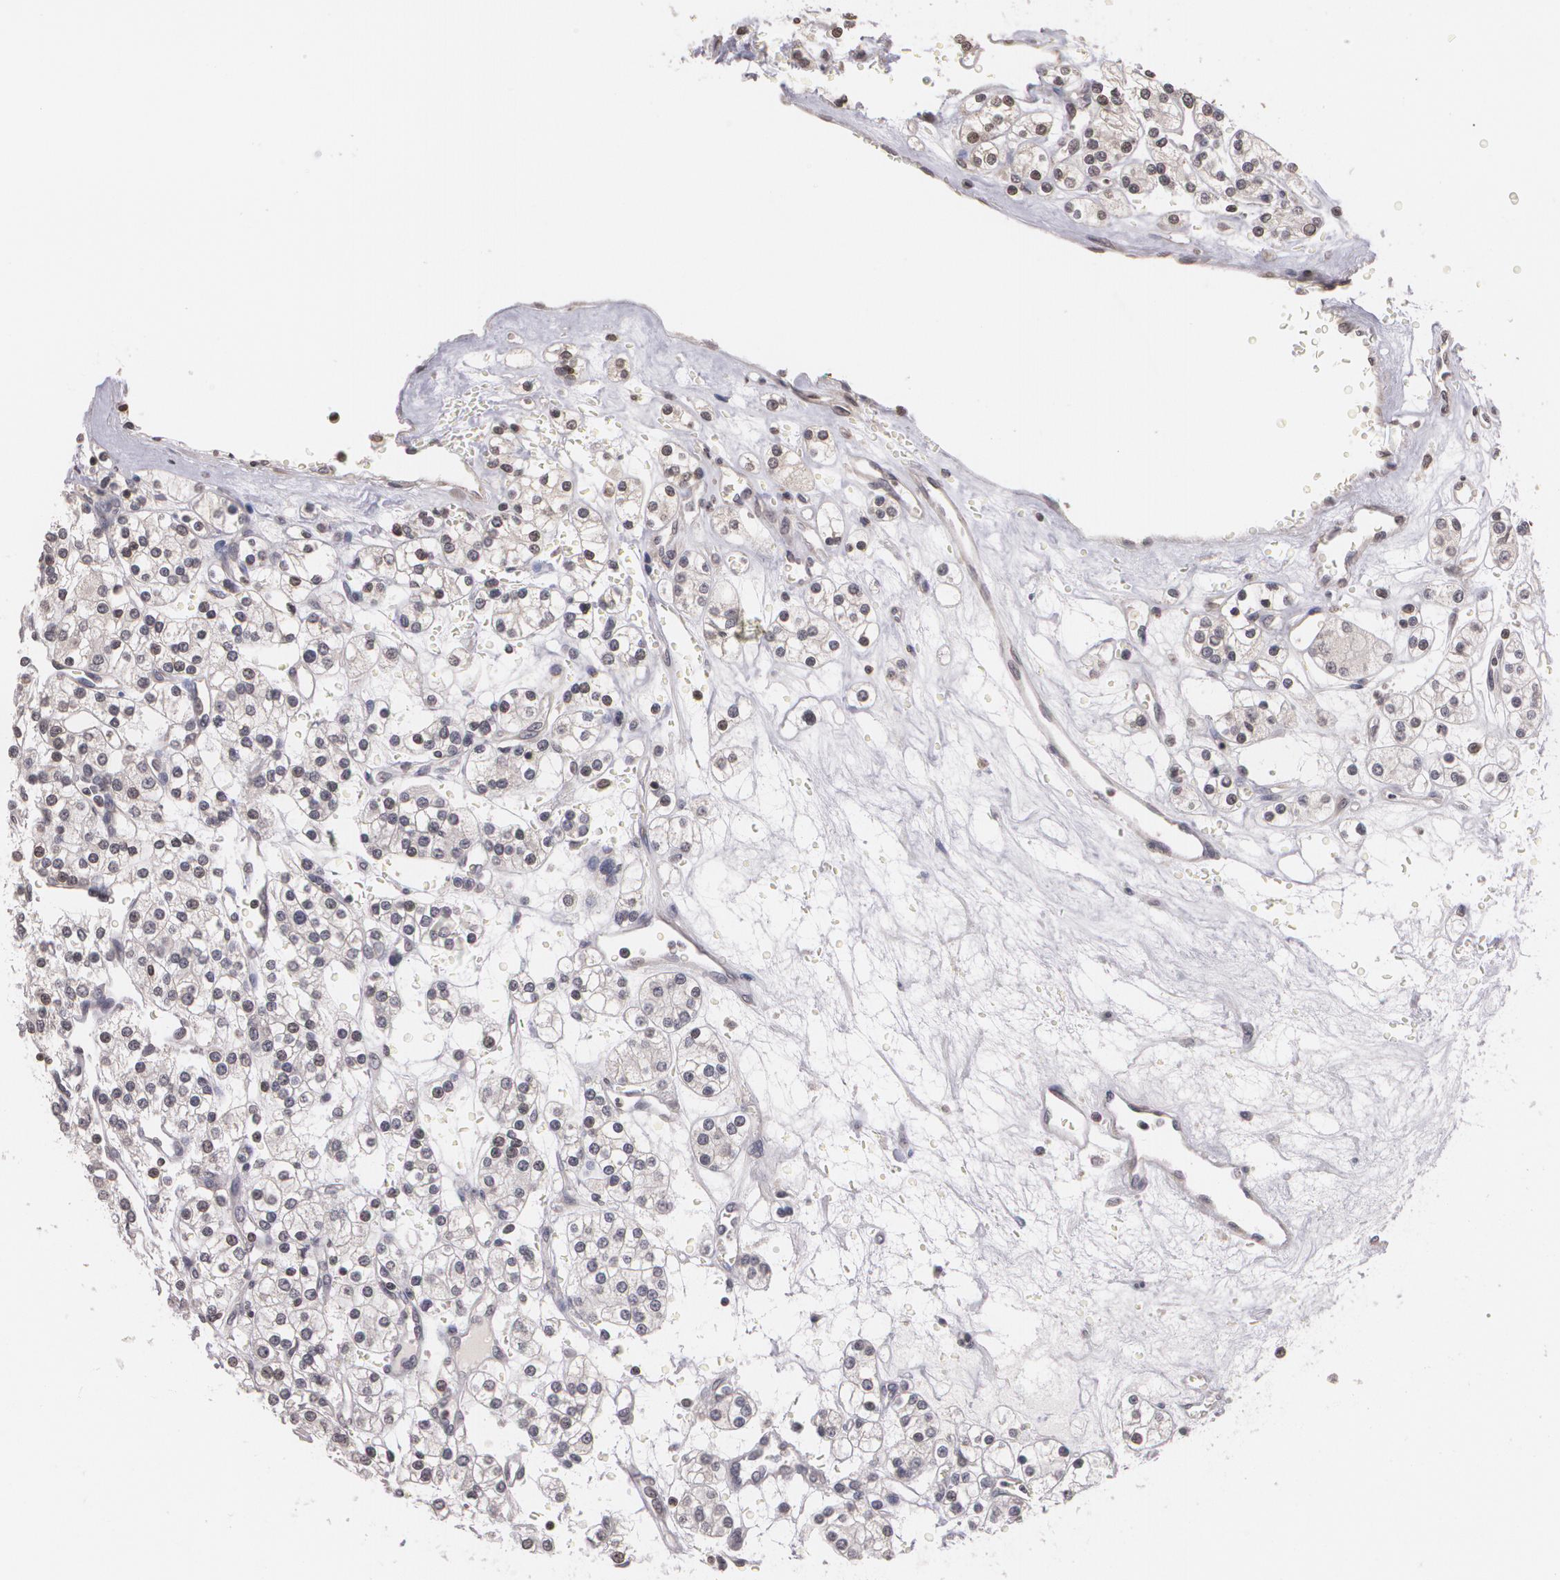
{"staining": {"intensity": "negative", "quantity": "none", "location": "none"}, "tissue": "renal cancer", "cell_type": "Tumor cells", "image_type": "cancer", "snomed": [{"axis": "morphology", "description": "Adenocarcinoma, NOS"}, {"axis": "topography", "description": "Kidney"}], "caption": "Human renal adenocarcinoma stained for a protein using immunohistochemistry (IHC) displays no expression in tumor cells.", "gene": "THRB", "patient": {"sex": "female", "age": 62}}